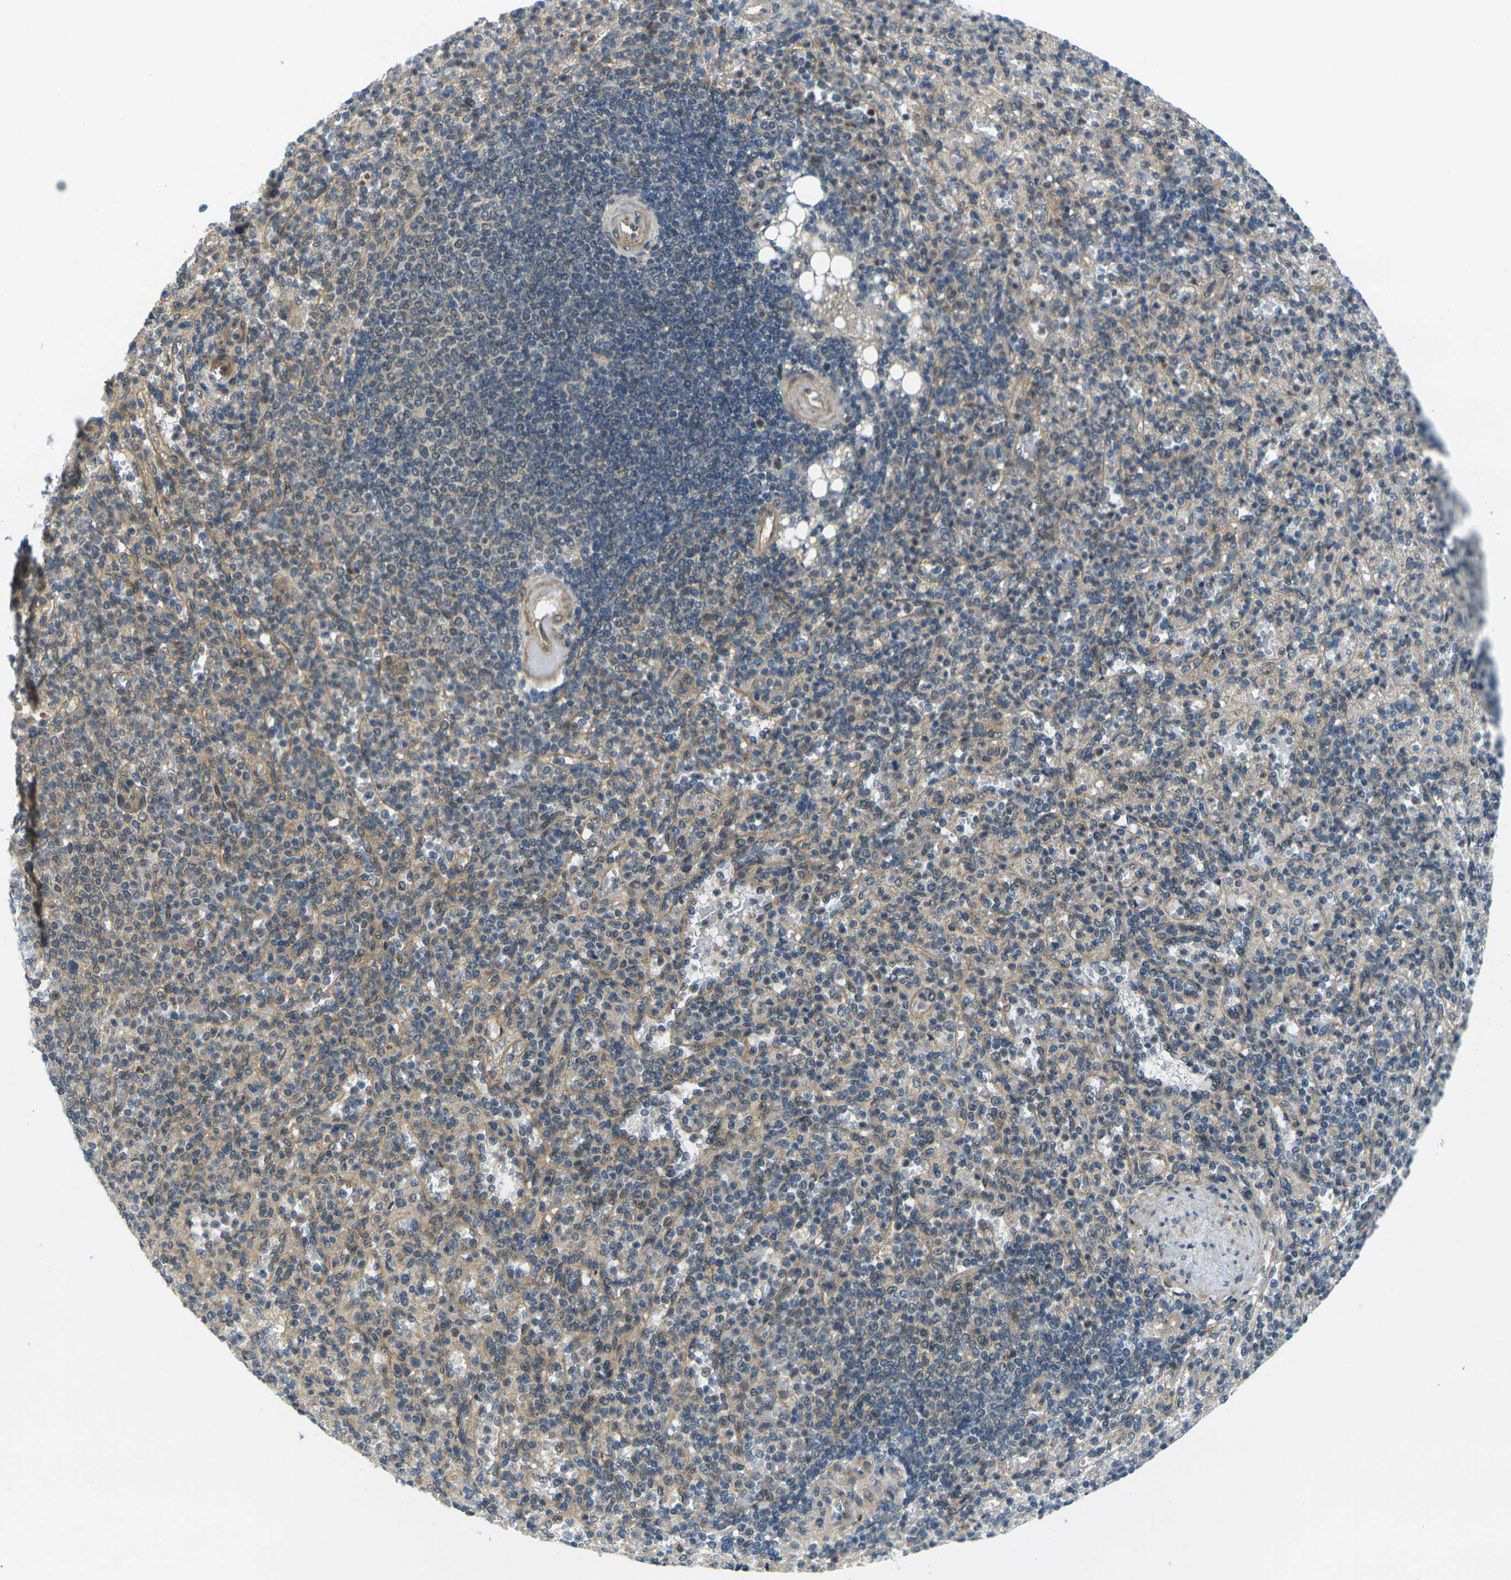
{"staining": {"intensity": "weak", "quantity": "25%-75%", "location": "cytoplasmic/membranous"}, "tissue": "spleen", "cell_type": "Cells in red pulp", "image_type": "normal", "snomed": [{"axis": "morphology", "description": "Normal tissue, NOS"}, {"axis": "topography", "description": "Spleen"}], "caption": "Immunohistochemistry (IHC) histopathology image of normal spleen stained for a protein (brown), which reveals low levels of weak cytoplasmic/membranous staining in about 25%-75% of cells in red pulp.", "gene": "KCTD10", "patient": {"sex": "female", "age": 74}}